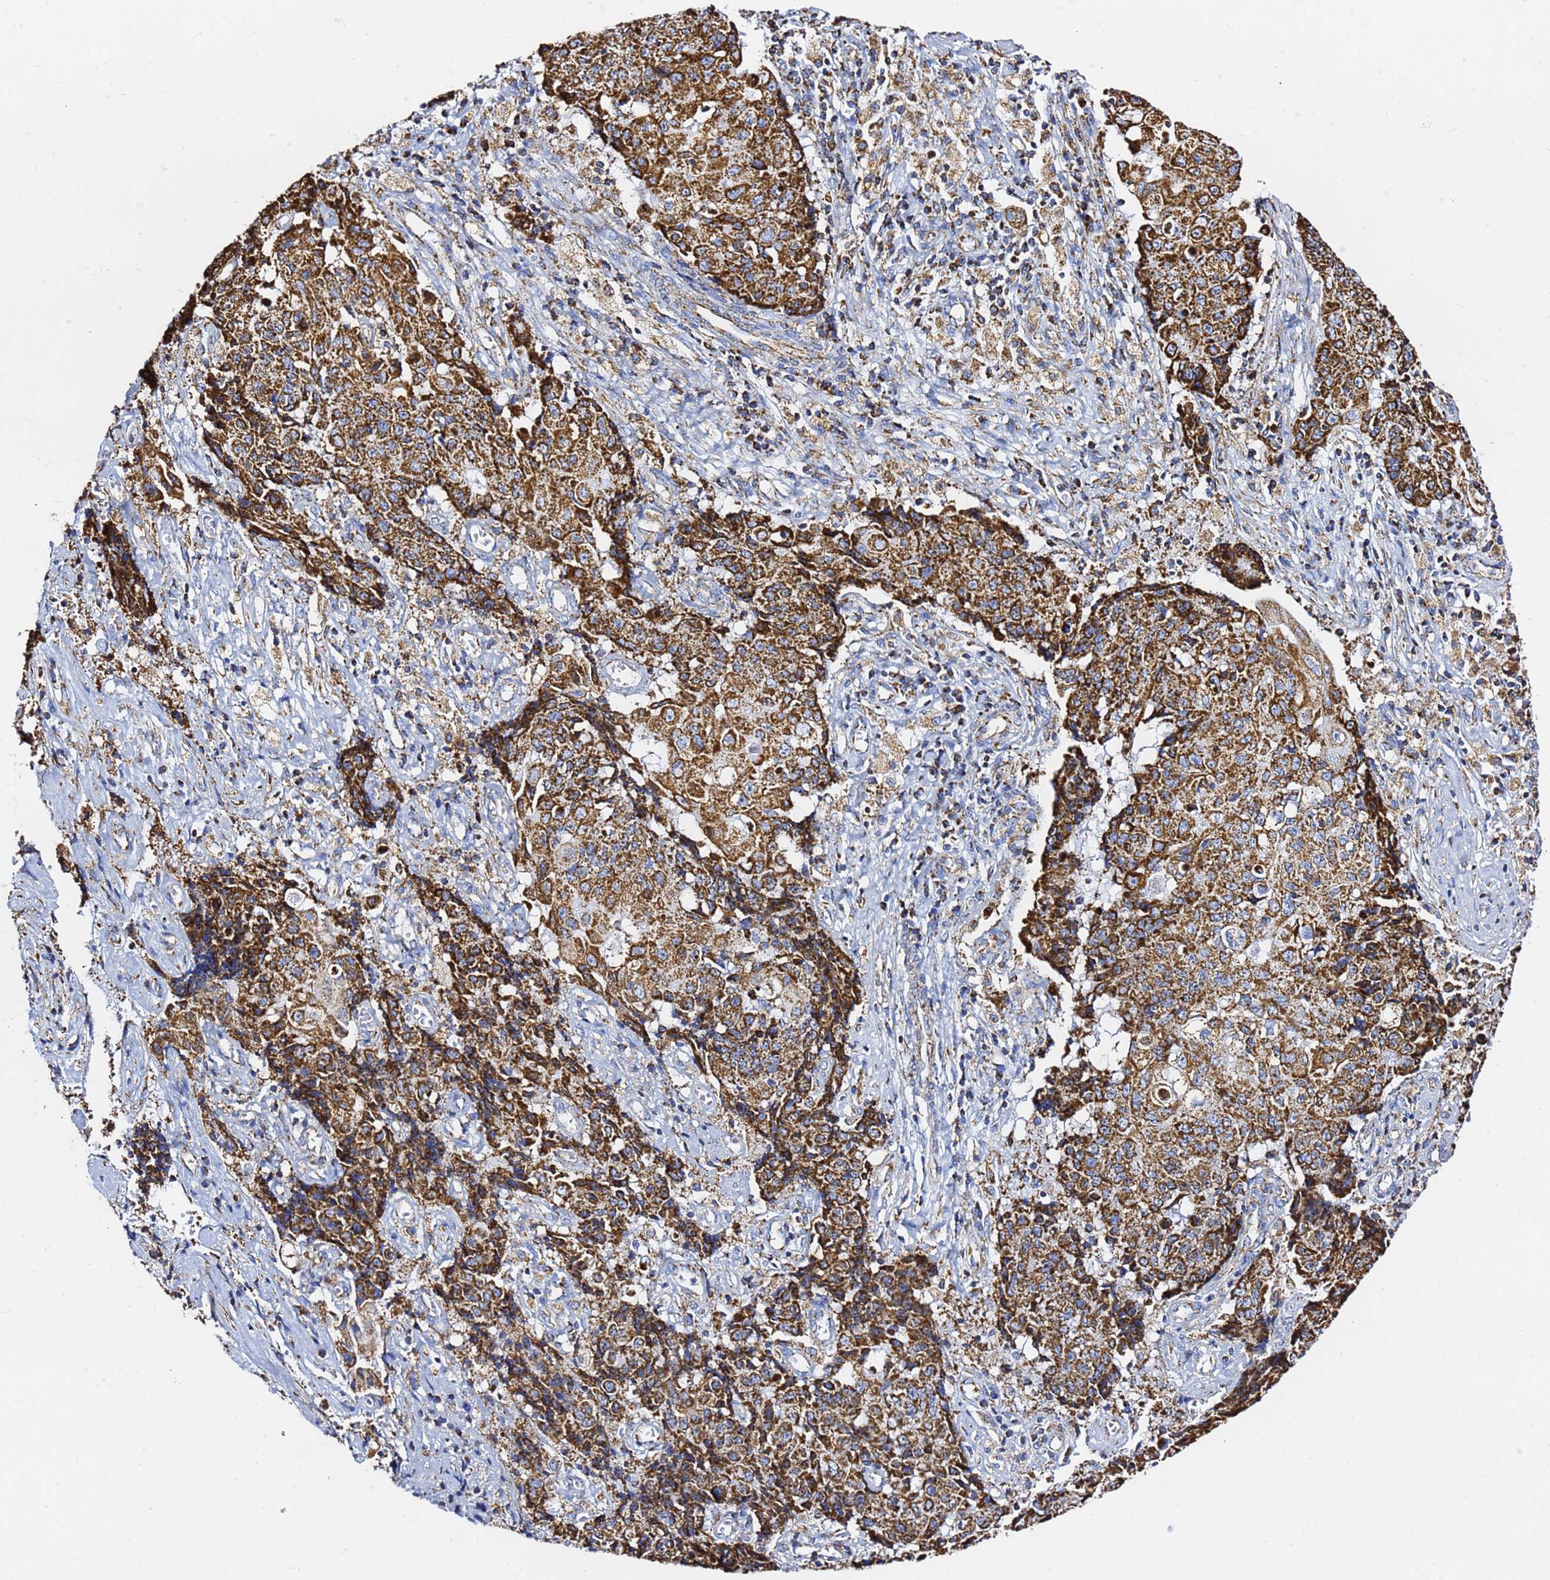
{"staining": {"intensity": "strong", "quantity": ">75%", "location": "cytoplasmic/membranous"}, "tissue": "ovarian cancer", "cell_type": "Tumor cells", "image_type": "cancer", "snomed": [{"axis": "morphology", "description": "Carcinoma, endometroid"}, {"axis": "topography", "description": "Ovary"}], "caption": "Immunohistochemical staining of human ovarian endometroid carcinoma shows strong cytoplasmic/membranous protein positivity in approximately >75% of tumor cells. (Brightfield microscopy of DAB IHC at high magnification).", "gene": "PHB2", "patient": {"sex": "female", "age": 42}}